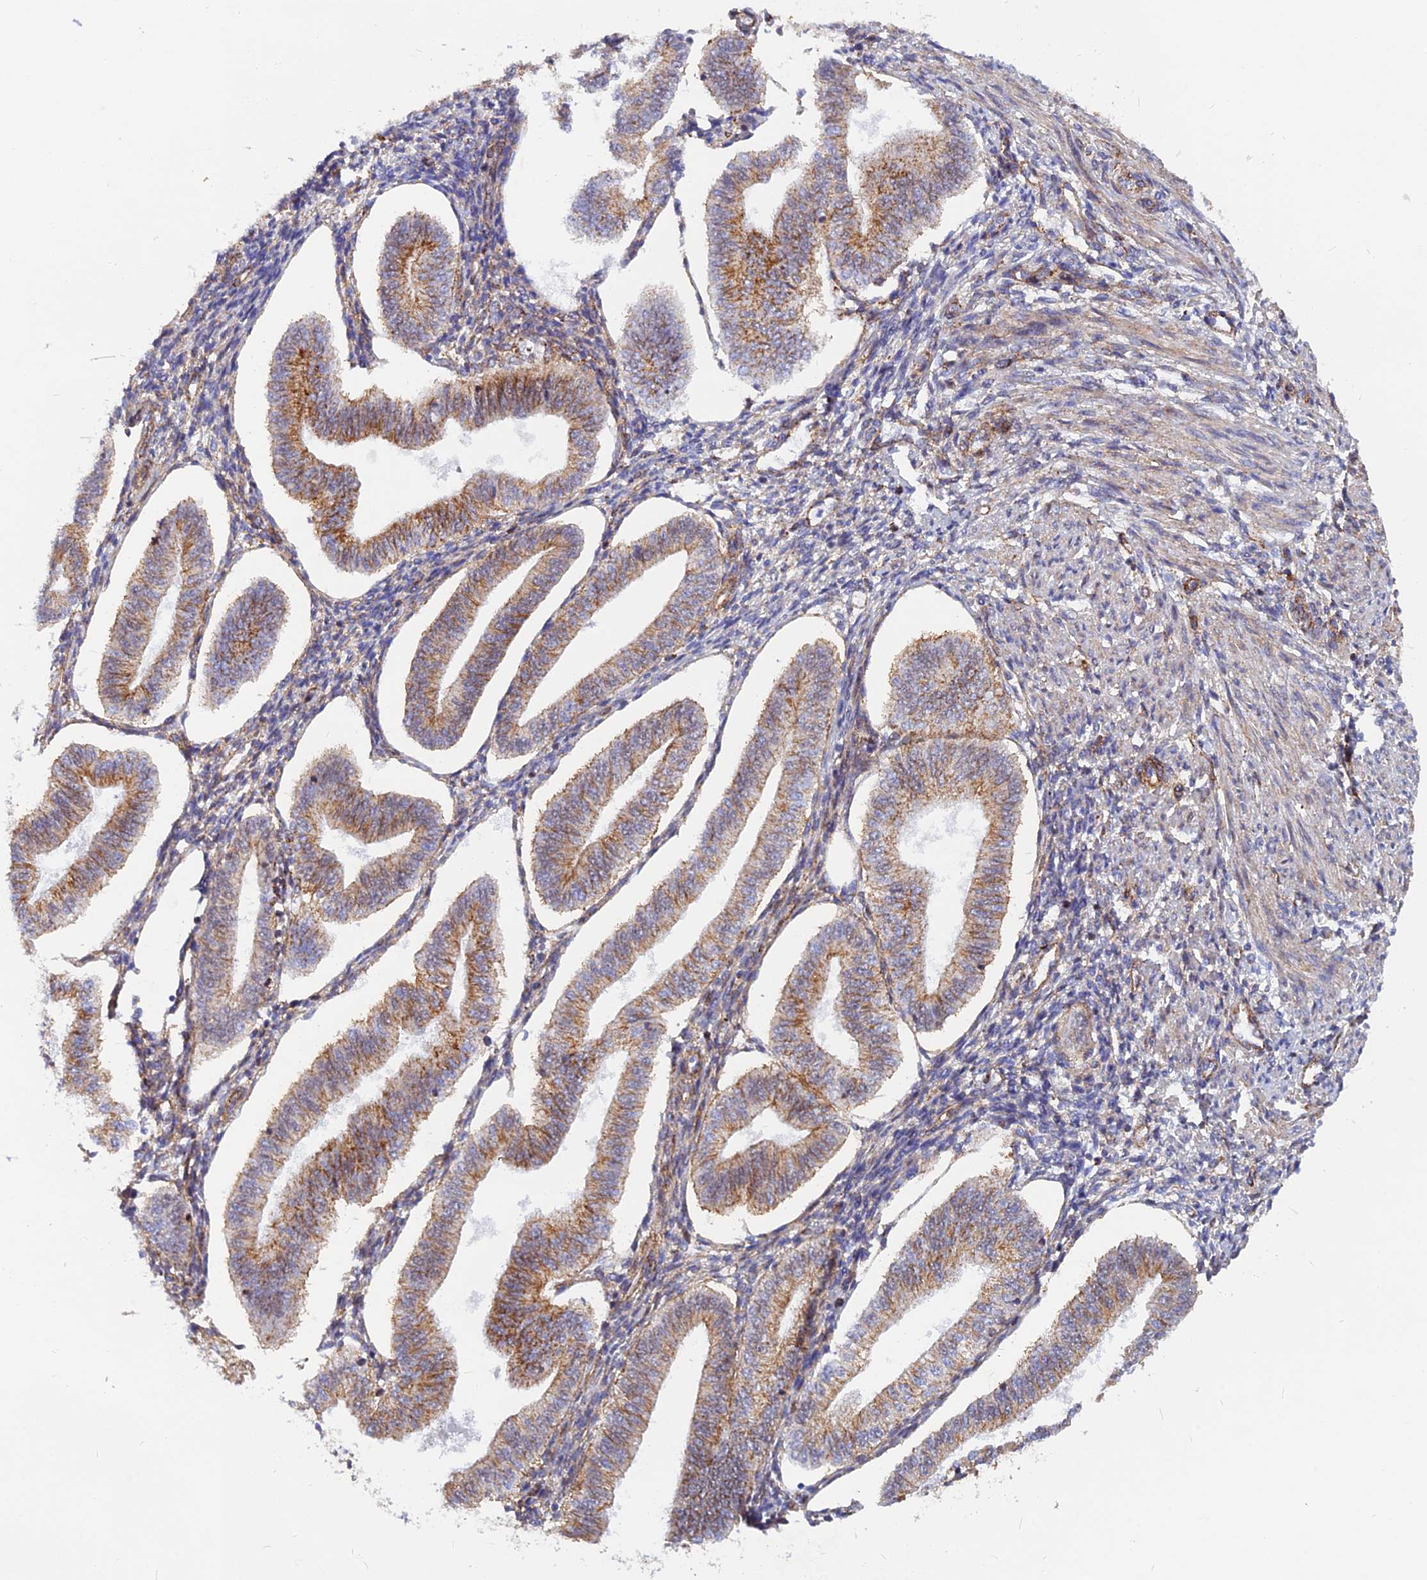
{"staining": {"intensity": "weak", "quantity": "<25%", "location": "cytoplasmic/membranous"}, "tissue": "endometrium", "cell_type": "Cells in endometrial stroma", "image_type": "normal", "snomed": [{"axis": "morphology", "description": "Normal tissue, NOS"}, {"axis": "topography", "description": "Endometrium"}], "caption": "The histopathology image shows no staining of cells in endometrial stroma in normal endometrium. Nuclei are stained in blue.", "gene": "VSTM2L", "patient": {"sex": "female", "age": 34}}